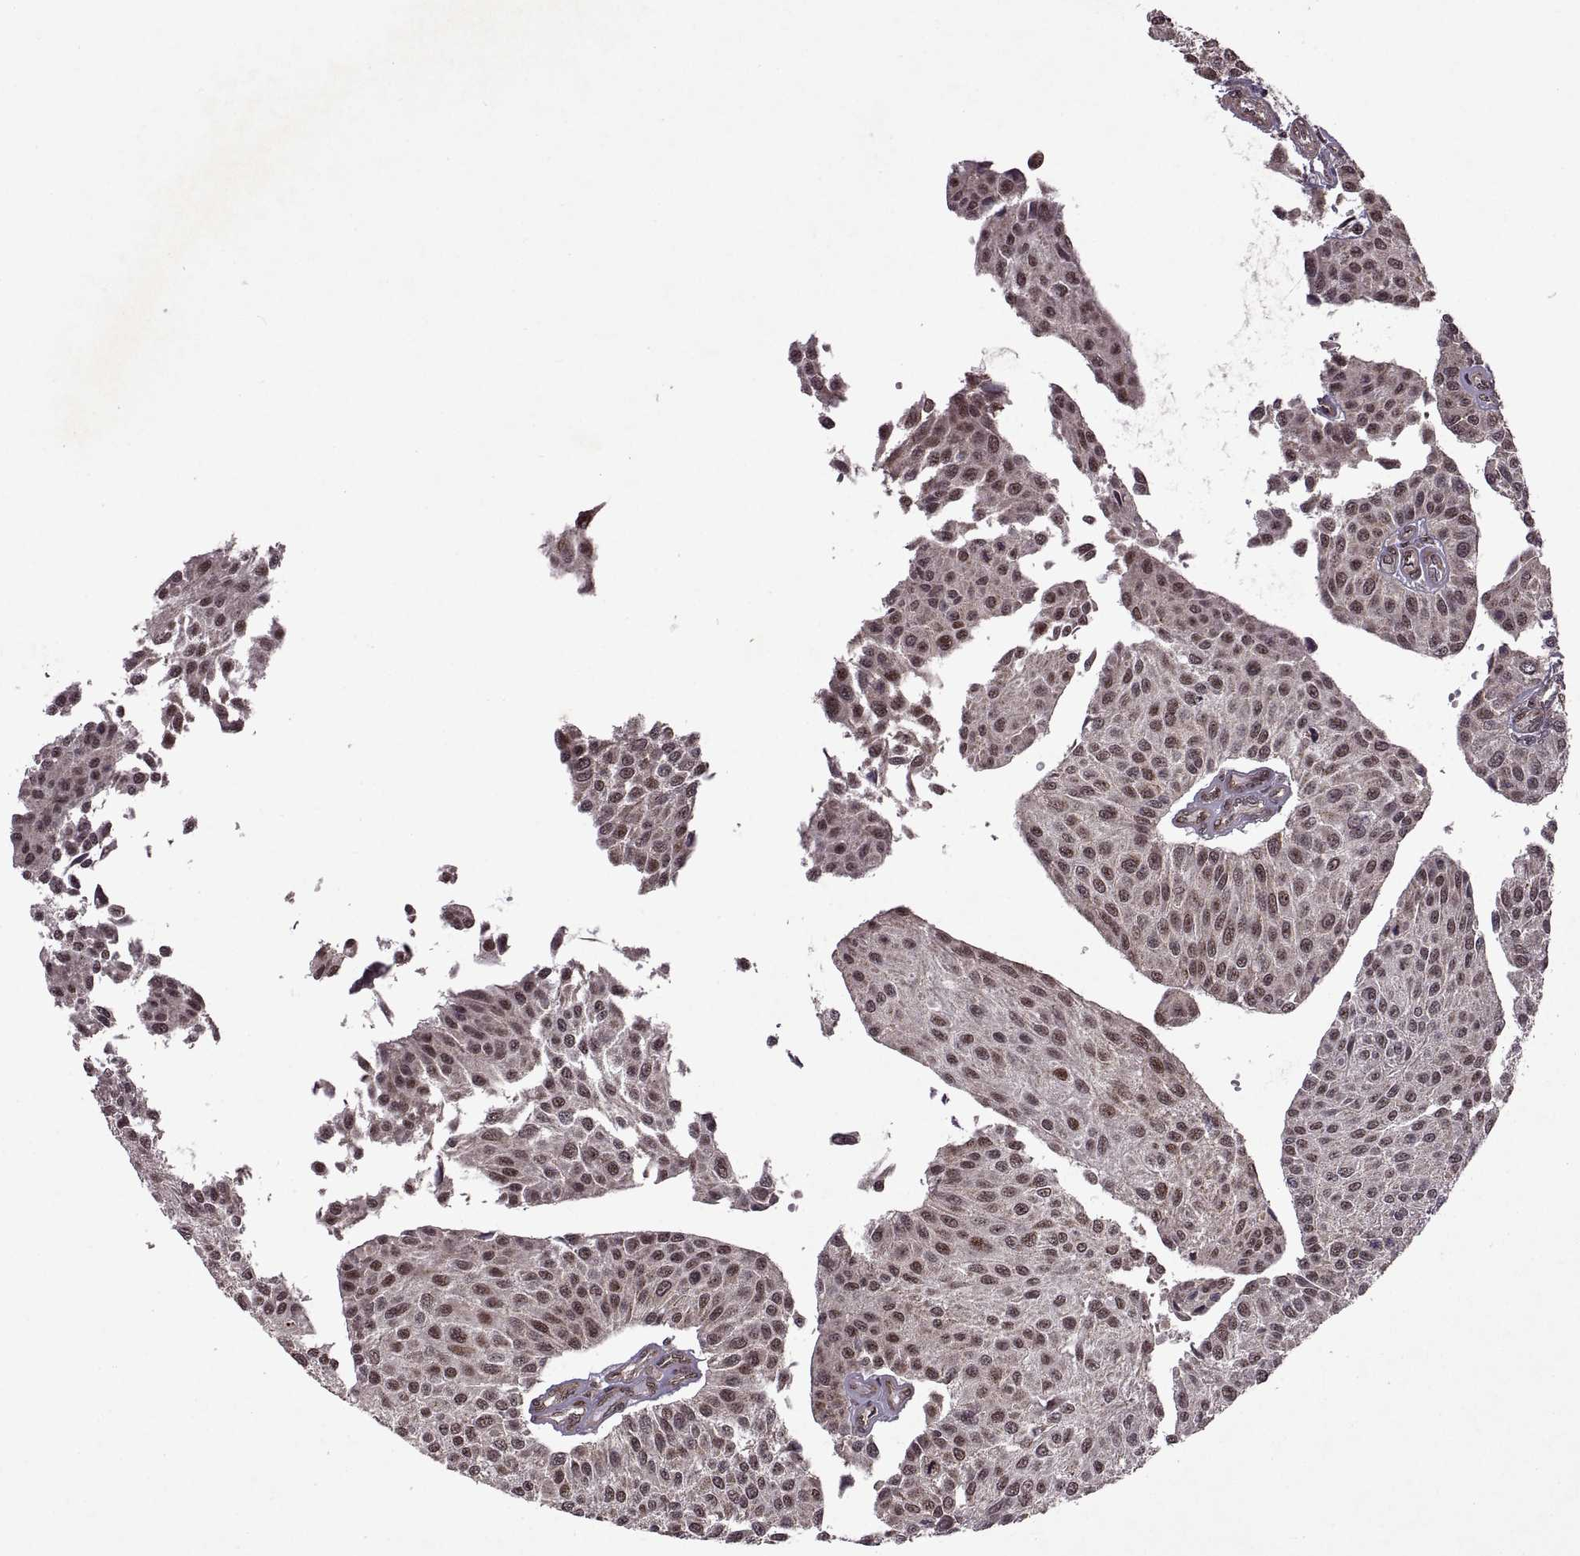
{"staining": {"intensity": "weak", "quantity": "25%-75%", "location": "nuclear"}, "tissue": "urothelial cancer", "cell_type": "Tumor cells", "image_type": "cancer", "snomed": [{"axis": "morphology", "description": "Urothelial carcinoma, NOS"}, {"axis": "topography", "description": "Urinary bladder"}], "caption": "There is low levels of weak nuclear staining in tumor cells of urothelial cancer, as demonstrated by immunohistochemical staining (brown color).", "gene": "PTOV1", "patient": {"sex": "male", "age": 55}}